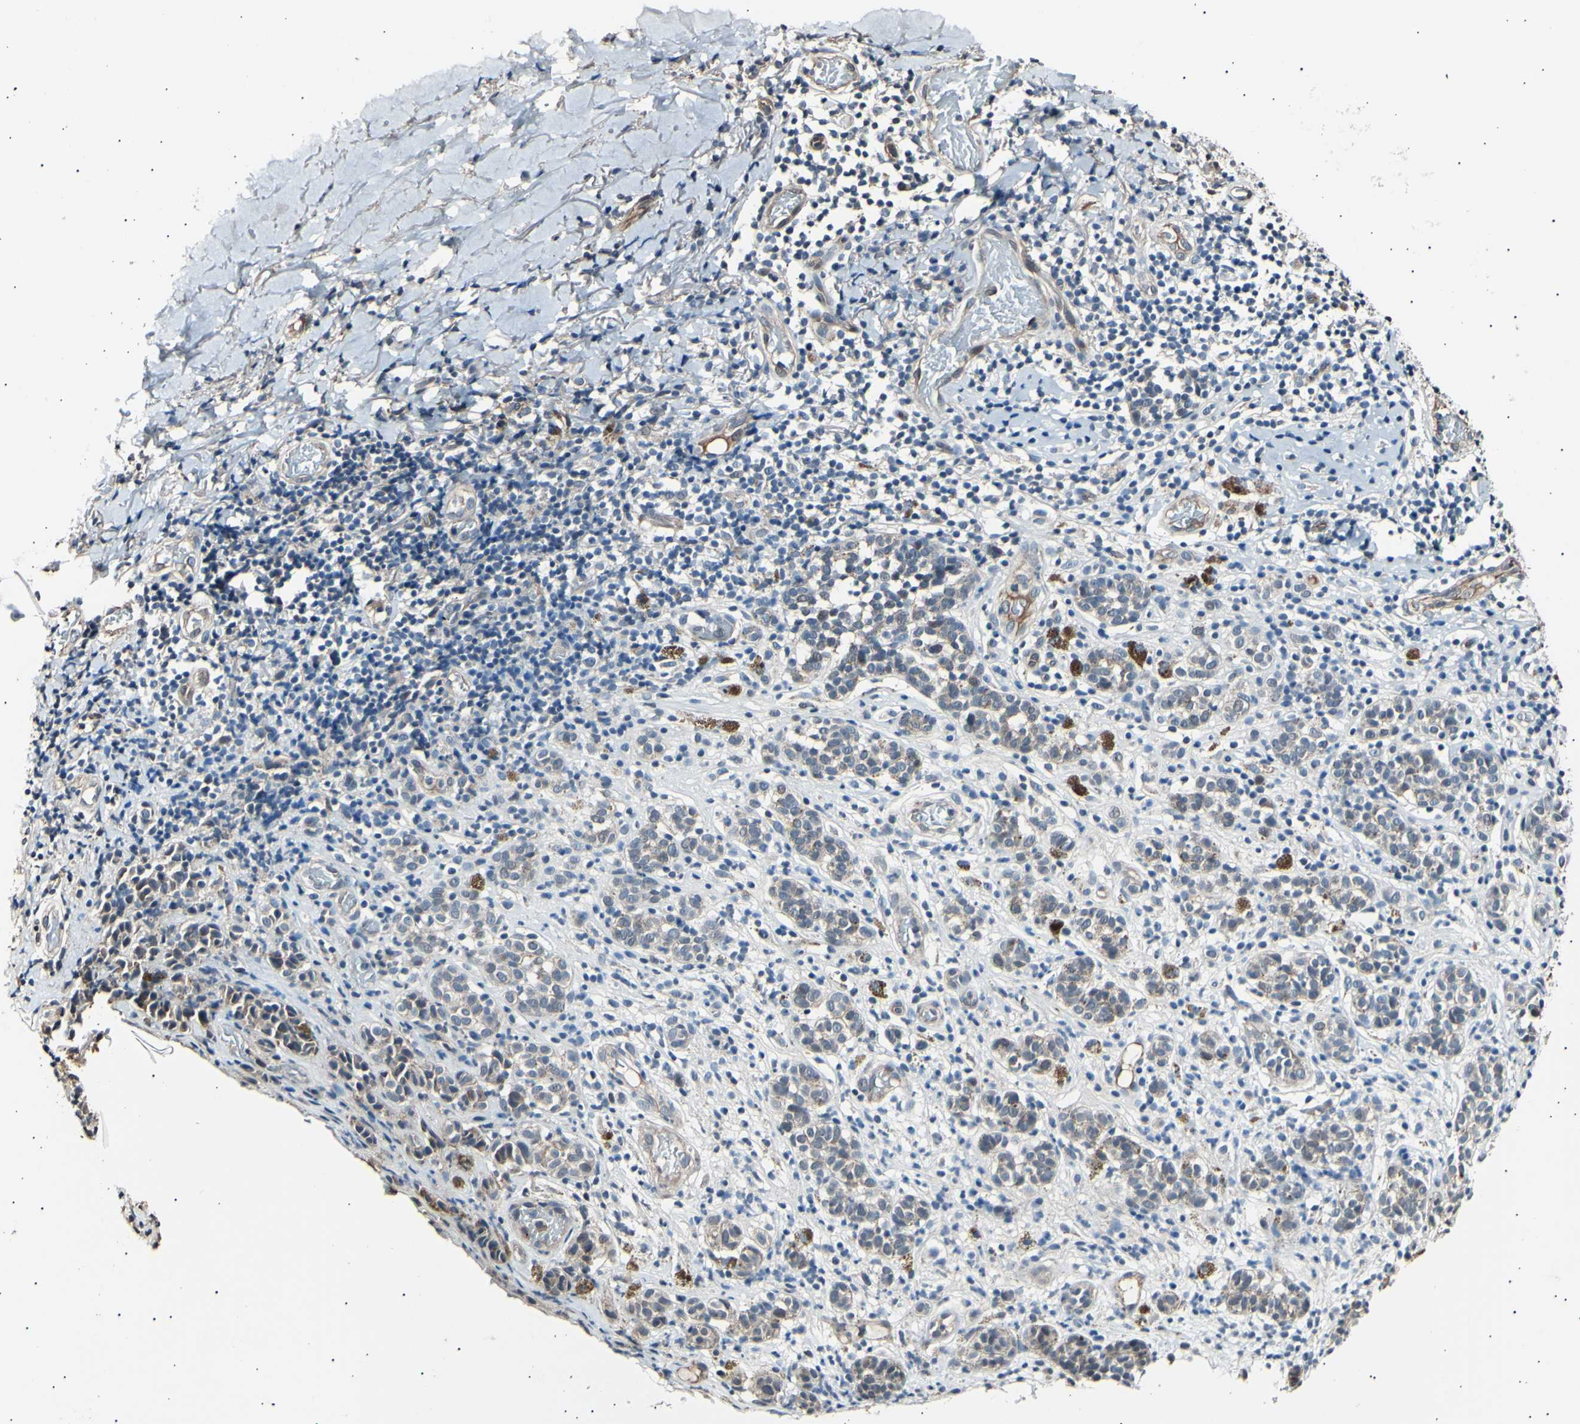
{"staining": {"intensity": "weak", "quantity": "<25%", "location": "cytoplasmic/membranous"}, "tissue": "melanoma", "cell_type": "Tumor cells", "image_type": "cancer", "snomed": [{"axis": "morphology", "description": "Malignant melanoma, NOS"}, {"axis": "topography", "description": "Skin"}], "caption": "DAB (3,3'-diaminobenzidine) immunohistochemical staining of melanoma exhibits no significant expression in tumor cells.", "gene": "AK1", "patient": {"sex": "male", "age": 64}}